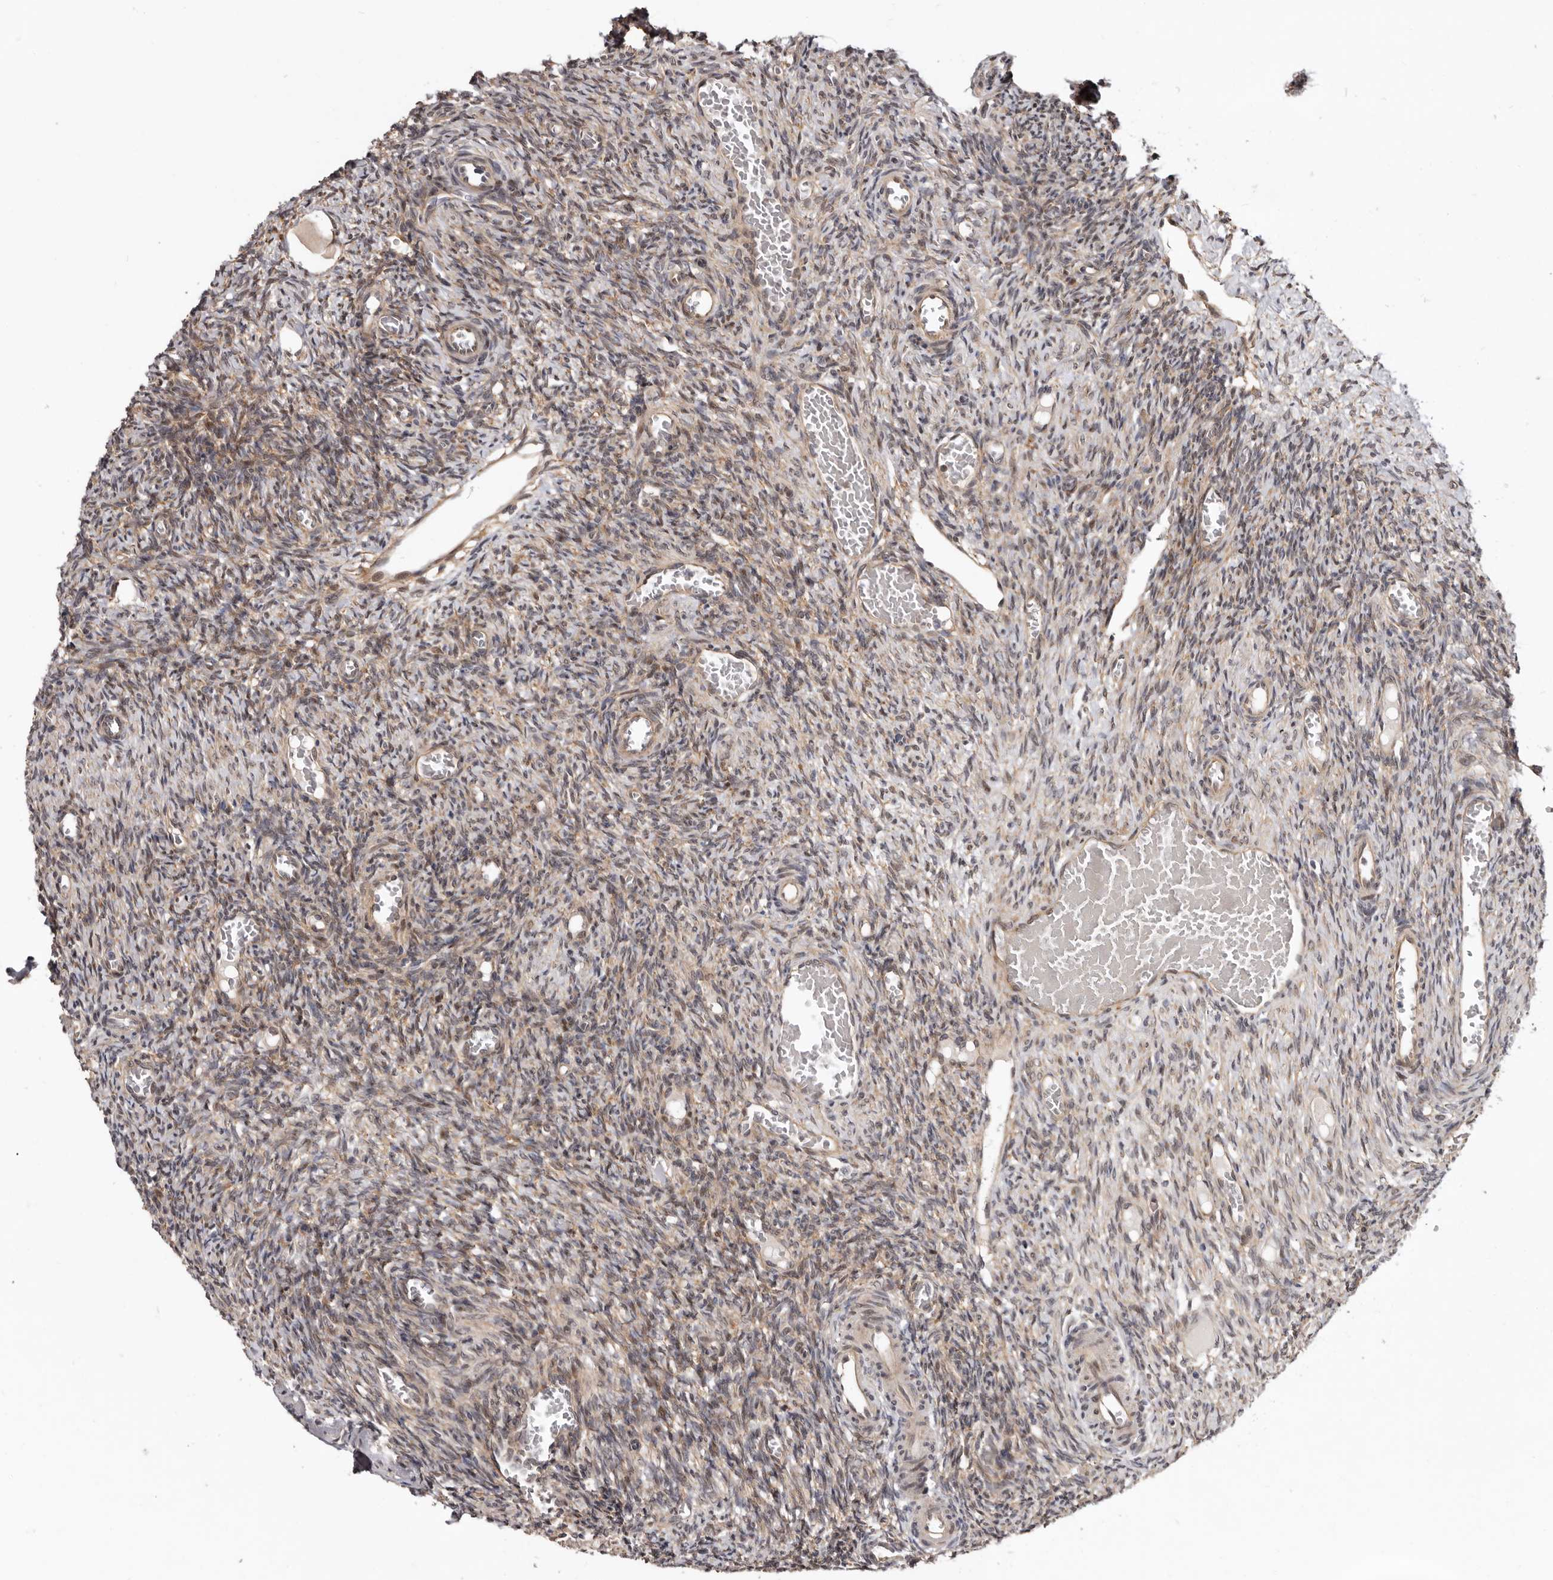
{"staining": {"intensity": "weak", "quantity": "25%-75%", "location": "cytoplasmic/membranous,nuclear"}, "tissue": "ovary", "cell_type": "Ovarian stroma cells", "image_type": "normal", "snomed": [{"axis": "morphology", "description": "Normal tissue, NOS"}, {"axis": "topography", "description": "Ovary"}], "caption": "High-power microscopy captured an IHC micrograph of benign ovary, revealing weak cytoplasmic/membranous,nuclear staining in approximately 25%-75% of ovarian stroma cells.", "gene": "SBDS", "patient": {"sex": "female", "age": 27}}